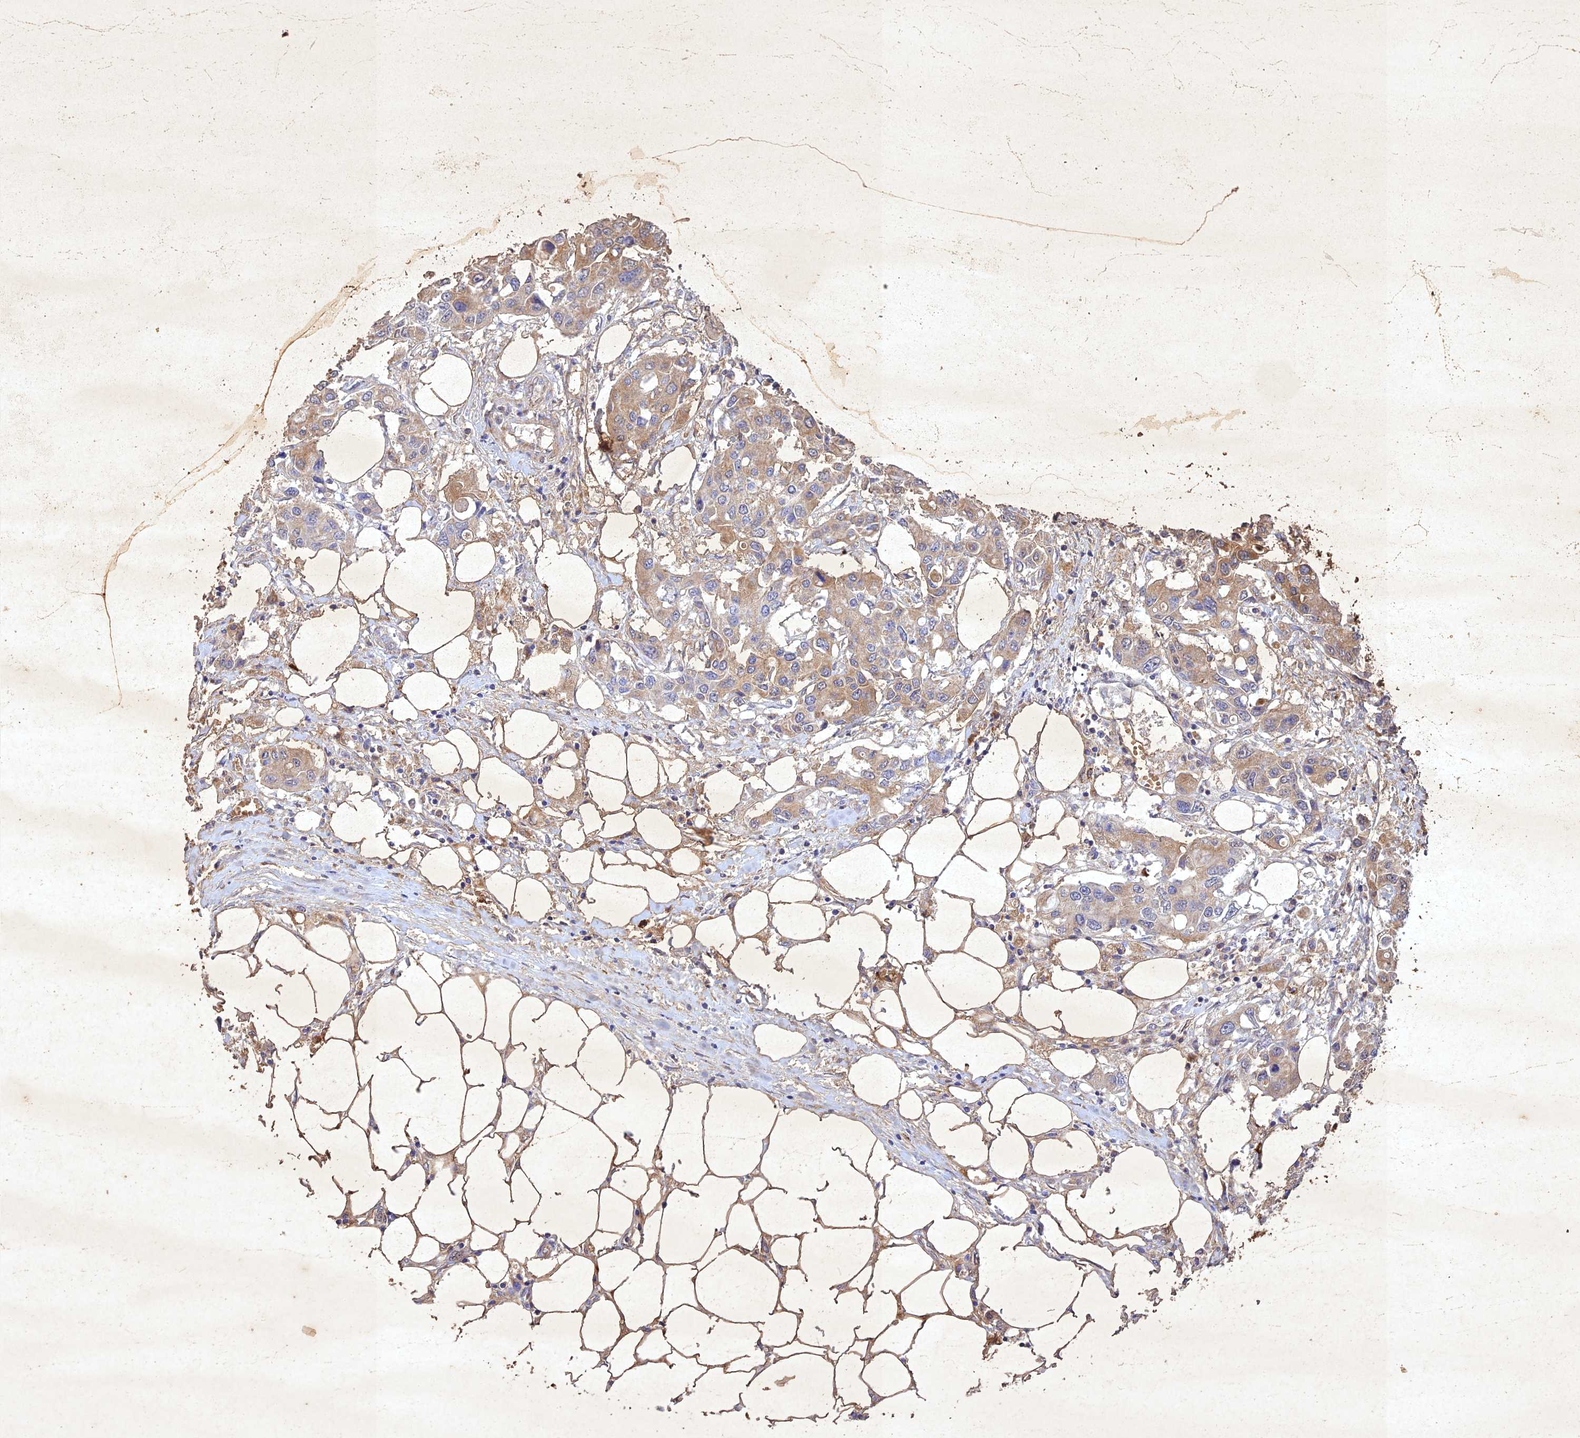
{"staining": {"intensity": "weak", "quantity": "25%-75%", "location": "cytoplasmic/membranous"}, "tissue": "colorectal cancer", "cell_type": "Tumor cells", "image_type": "cancer", "snomed": [{"axis": "morphology", "description": "Adenocarcinoma, NOS"}, {"axis": "topography", "description": "Colon"}], "caption": "The immunohistochemical stain shows weak cytoplasmic/membranous expression in tumor cells of colorectal adenocarcinoma tissue. Nuclei are stained in blue.", "gene": "NDUFV1", "patient": {"sex": "male", "age": 77}}